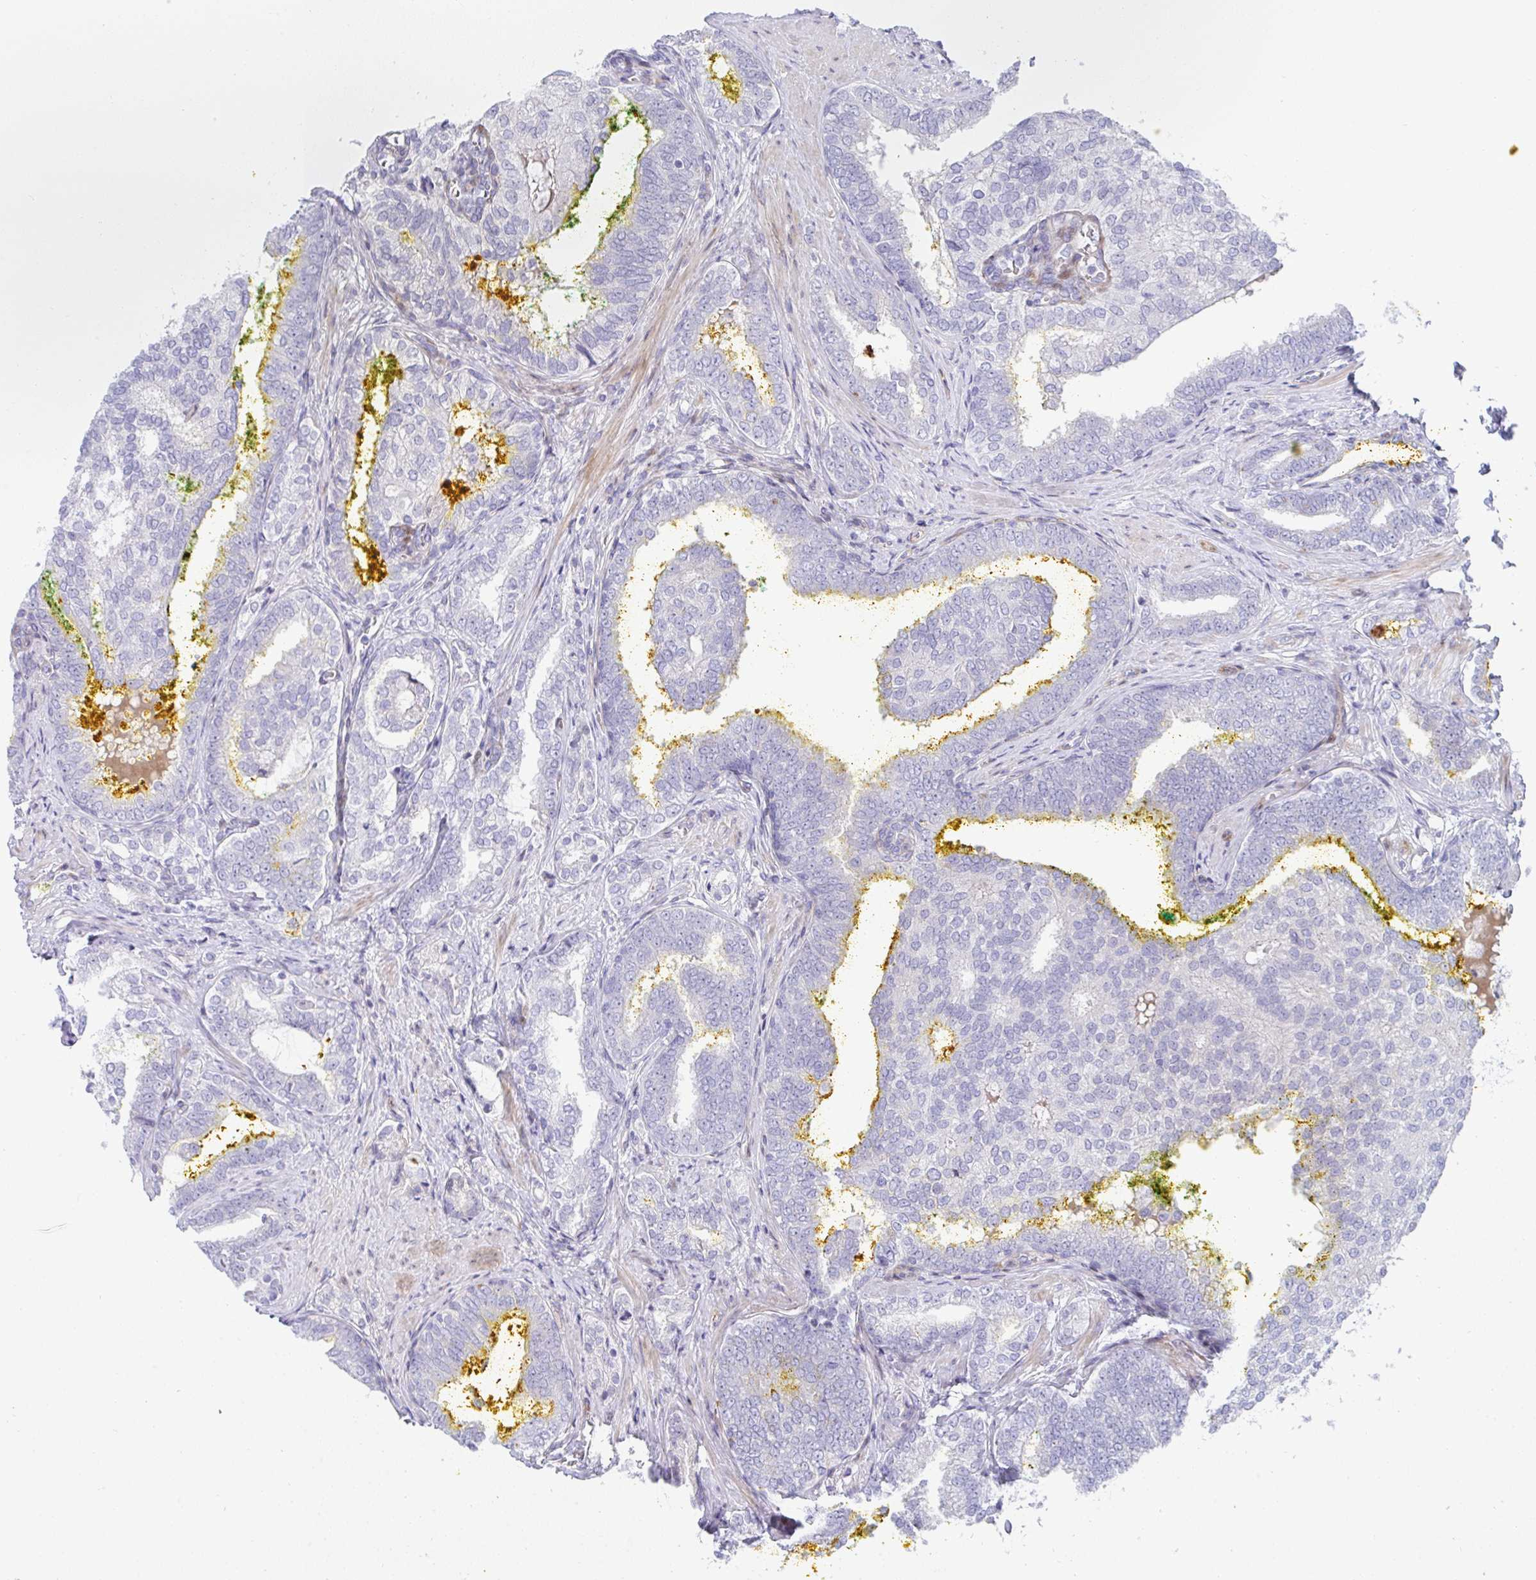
{"staining": {"intensity": "negative", "quantity": "none", "location": "none"}, "tissue": "prostate cancer", "cell_type": "Tumor cells", "image_type": "cancer", "snomed": [{"axis": "morphology", "description": "Adenocarcinoma, High grade"}, {"axis": "topography", "description": "Prostate"}], "caption": "This is a image of IHC staining of prostate cancer (adenocarcinoma (high-grade)), which shows no expression in tumor cells.", "gene": "ZNF713", "patient": {"sex": "male", "age": 72}}